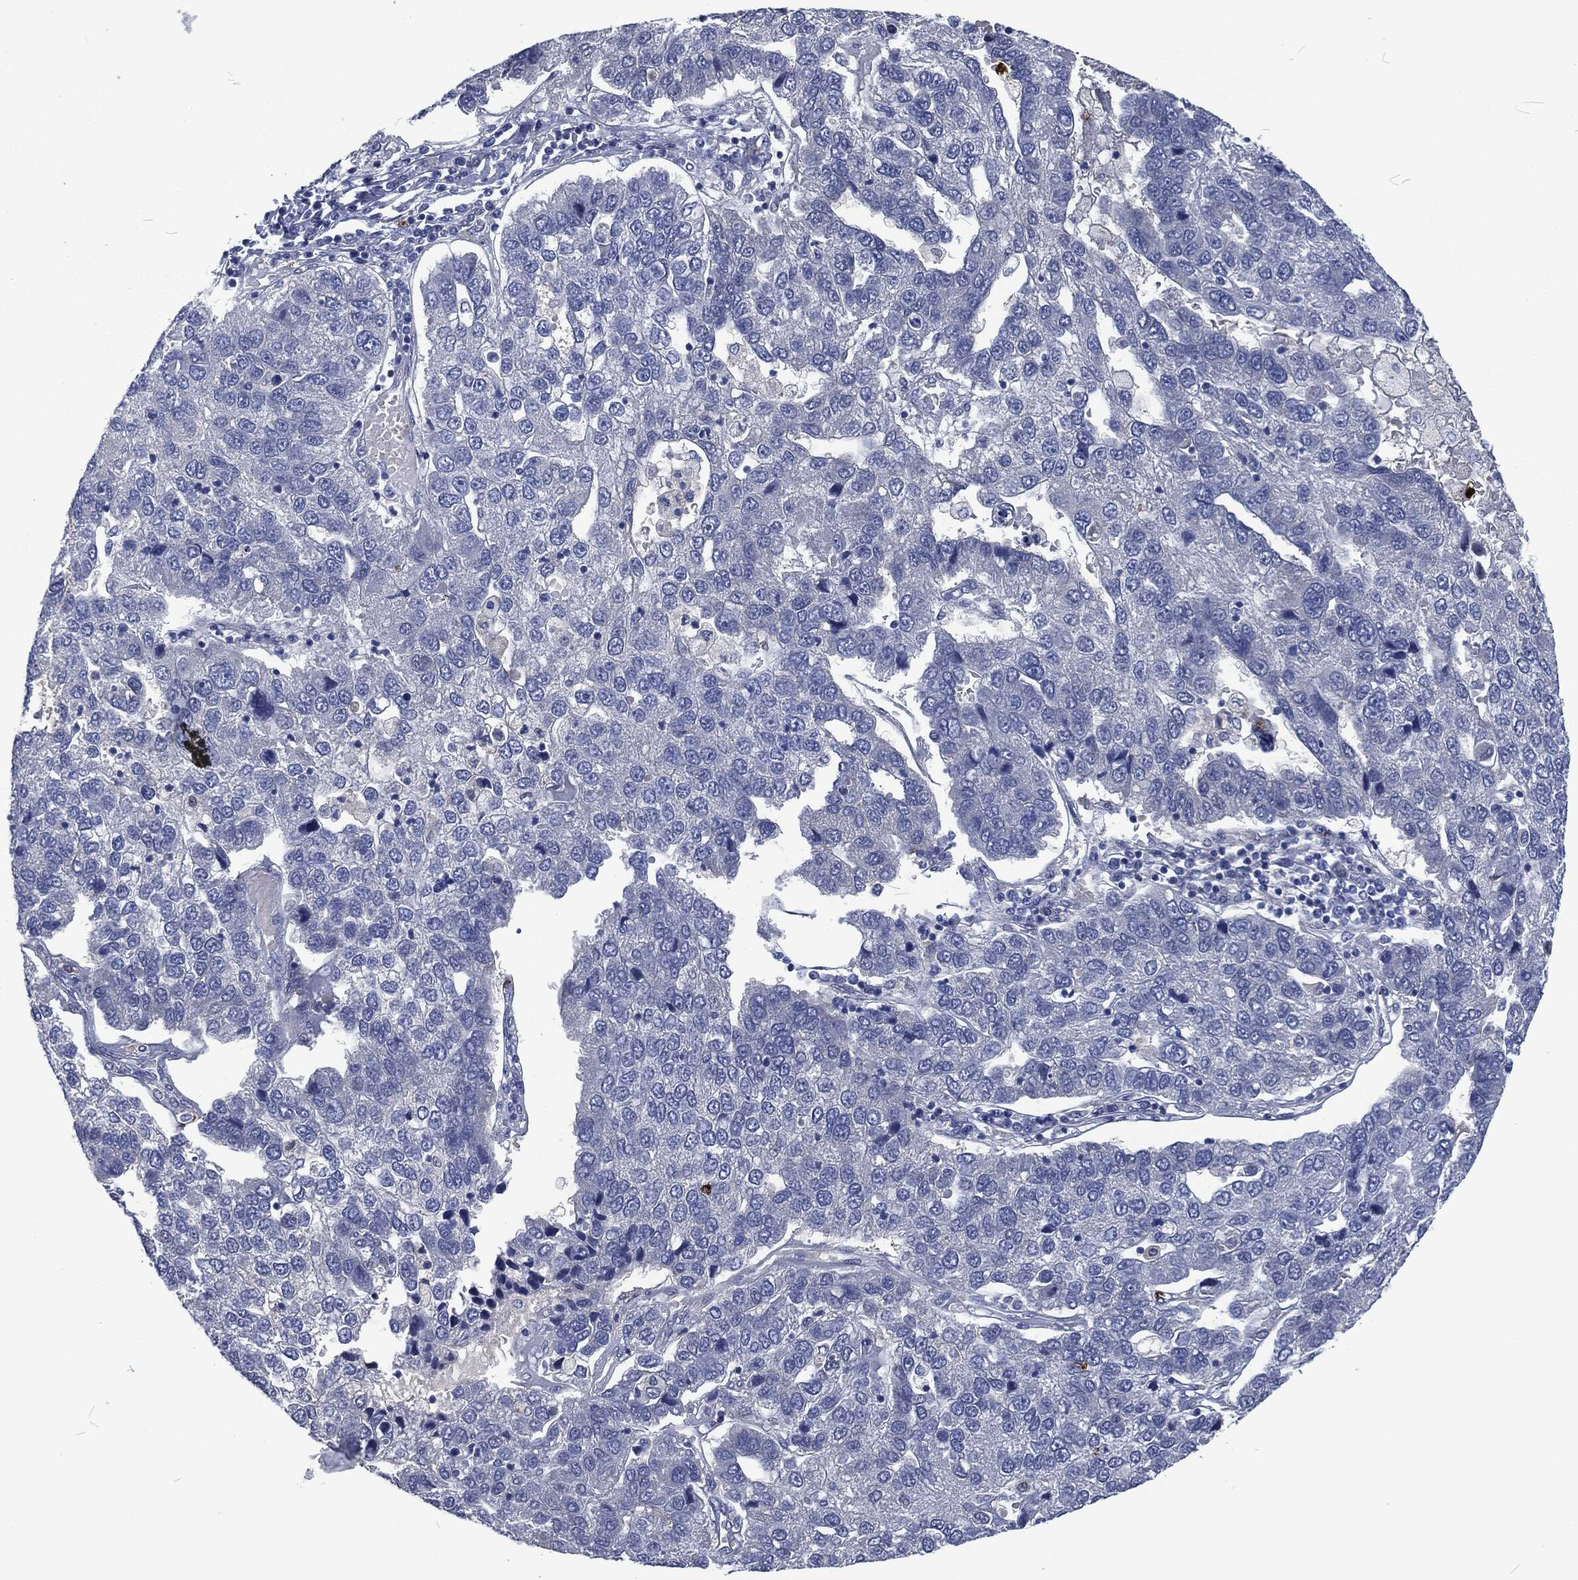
{"staining": {"intensity": "negative", "quantity": "none", "location": "none"}, "tissue": "pancreatic cancer", "cell_type": "Tumor cells", "image_type": "cancer", "snomed": [{"axis": "morphology", "description": "Adenocarcinoma, NOS"}, {"axis": "topography", "description": "Pancreas"}], "caption": "Immunohistochemistry (IHC) image of human adenocarcinoma (pancreatic) stained for a protein (brown), which demonstrates no positivity in tumor cells.", "gene": "MPO", "patient": {"sex": "female", "age": 61}}